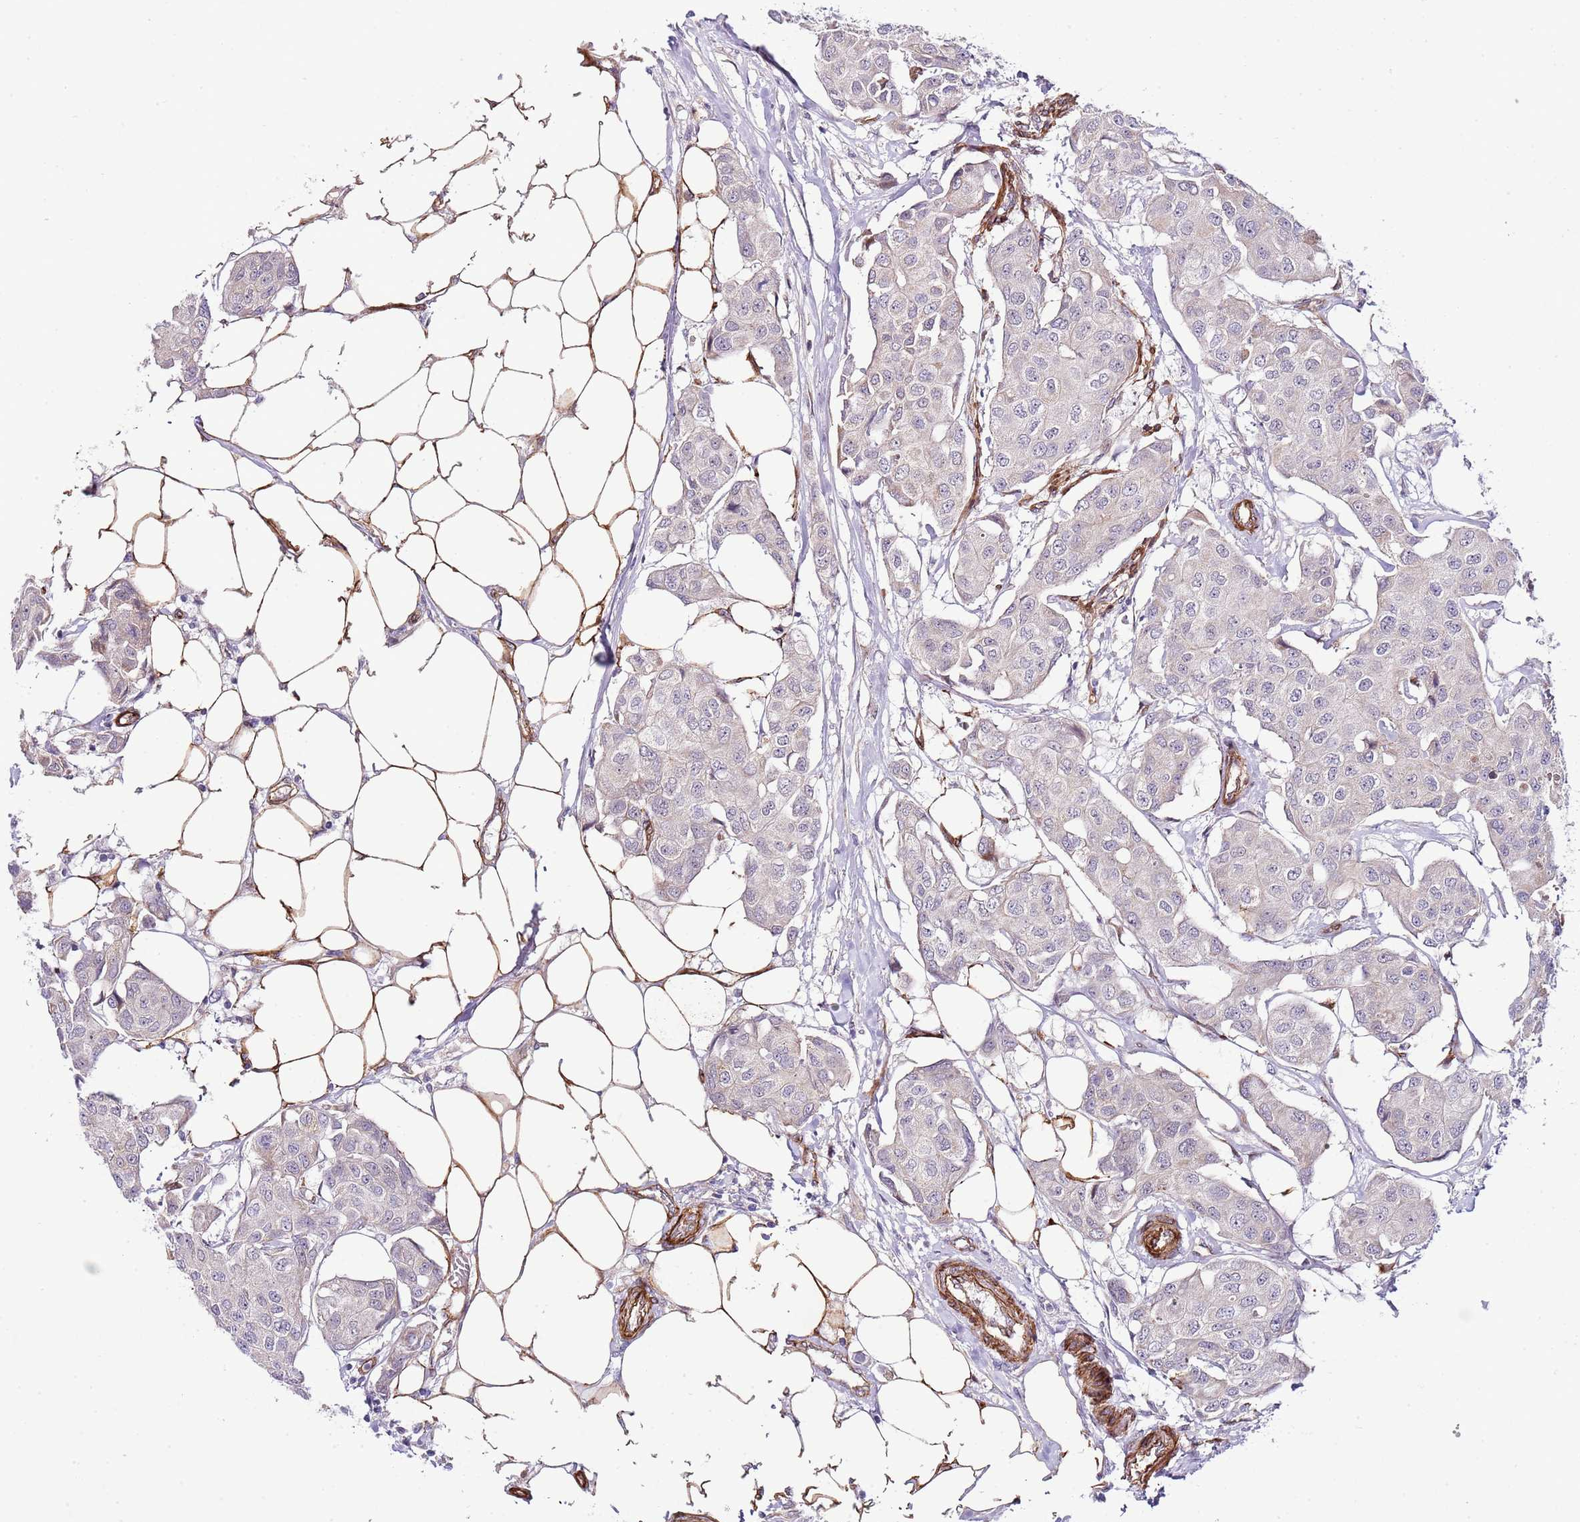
{"staining": {"intensity": "negative", "quantity": "none", "location": "none"}, "tissue": "breast cancer", "cell_type": "Tumor cells", "image_type": "cancer", "snomed": [{"axis": "morphology", "description": "Duct carcinoma"}, {"axis": "topography", "description": "Breast"}, {"axis": "topography", "description": "Lymph node"}], "caption": "High power microscopy micrograph of an IHC image of invasive ductal carcinoma (breast), revealing no significant positivity in tumor cells.", "gene": "NEK3", "patient": {"sex": "female", "age": 80}}